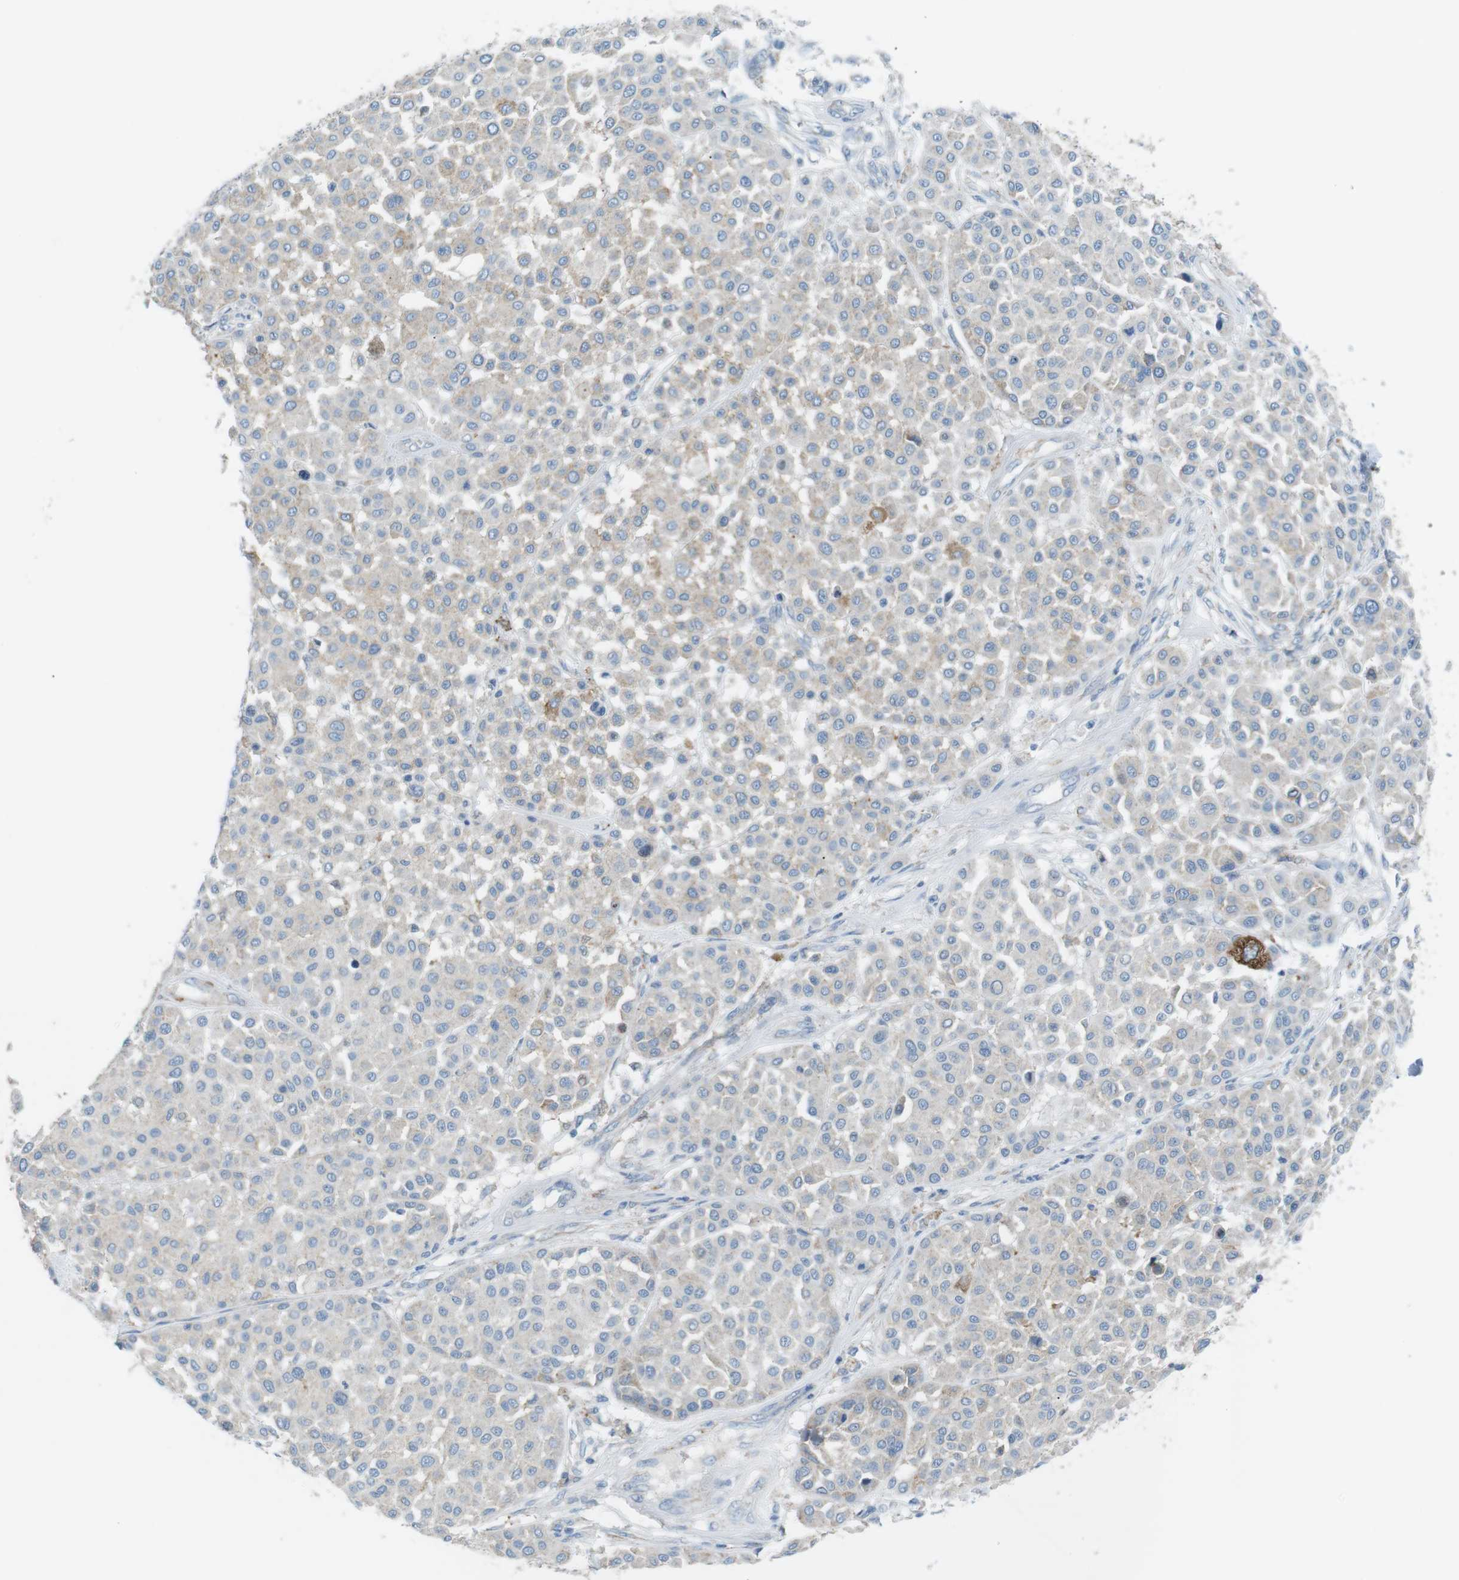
{"staining": {"intensity": "negative", "quantity": "none", "location": "none"}, "tissue": "melanoma", "cell_type": "Tumor cells", "image_type": "cancer", "snomed": [{"axis": "morphology", "description": "Malignant melanoma, Metastatic site"}, {"axis": "topography", "description": "Soft tissue"}], "caption": "Immunohistochemistry (IHC) micrograph of malignant melanoma (metastatic site) stained for a protein (brown), which reveals no staining in tumor cells. (Brightfield microscopy of DAB (3,3'-diaminobenzidine) immunohistochemistry (IHC) at high magnification).", "gene": "VAMP1", "patient": {"sex": "male", "age": 41}}